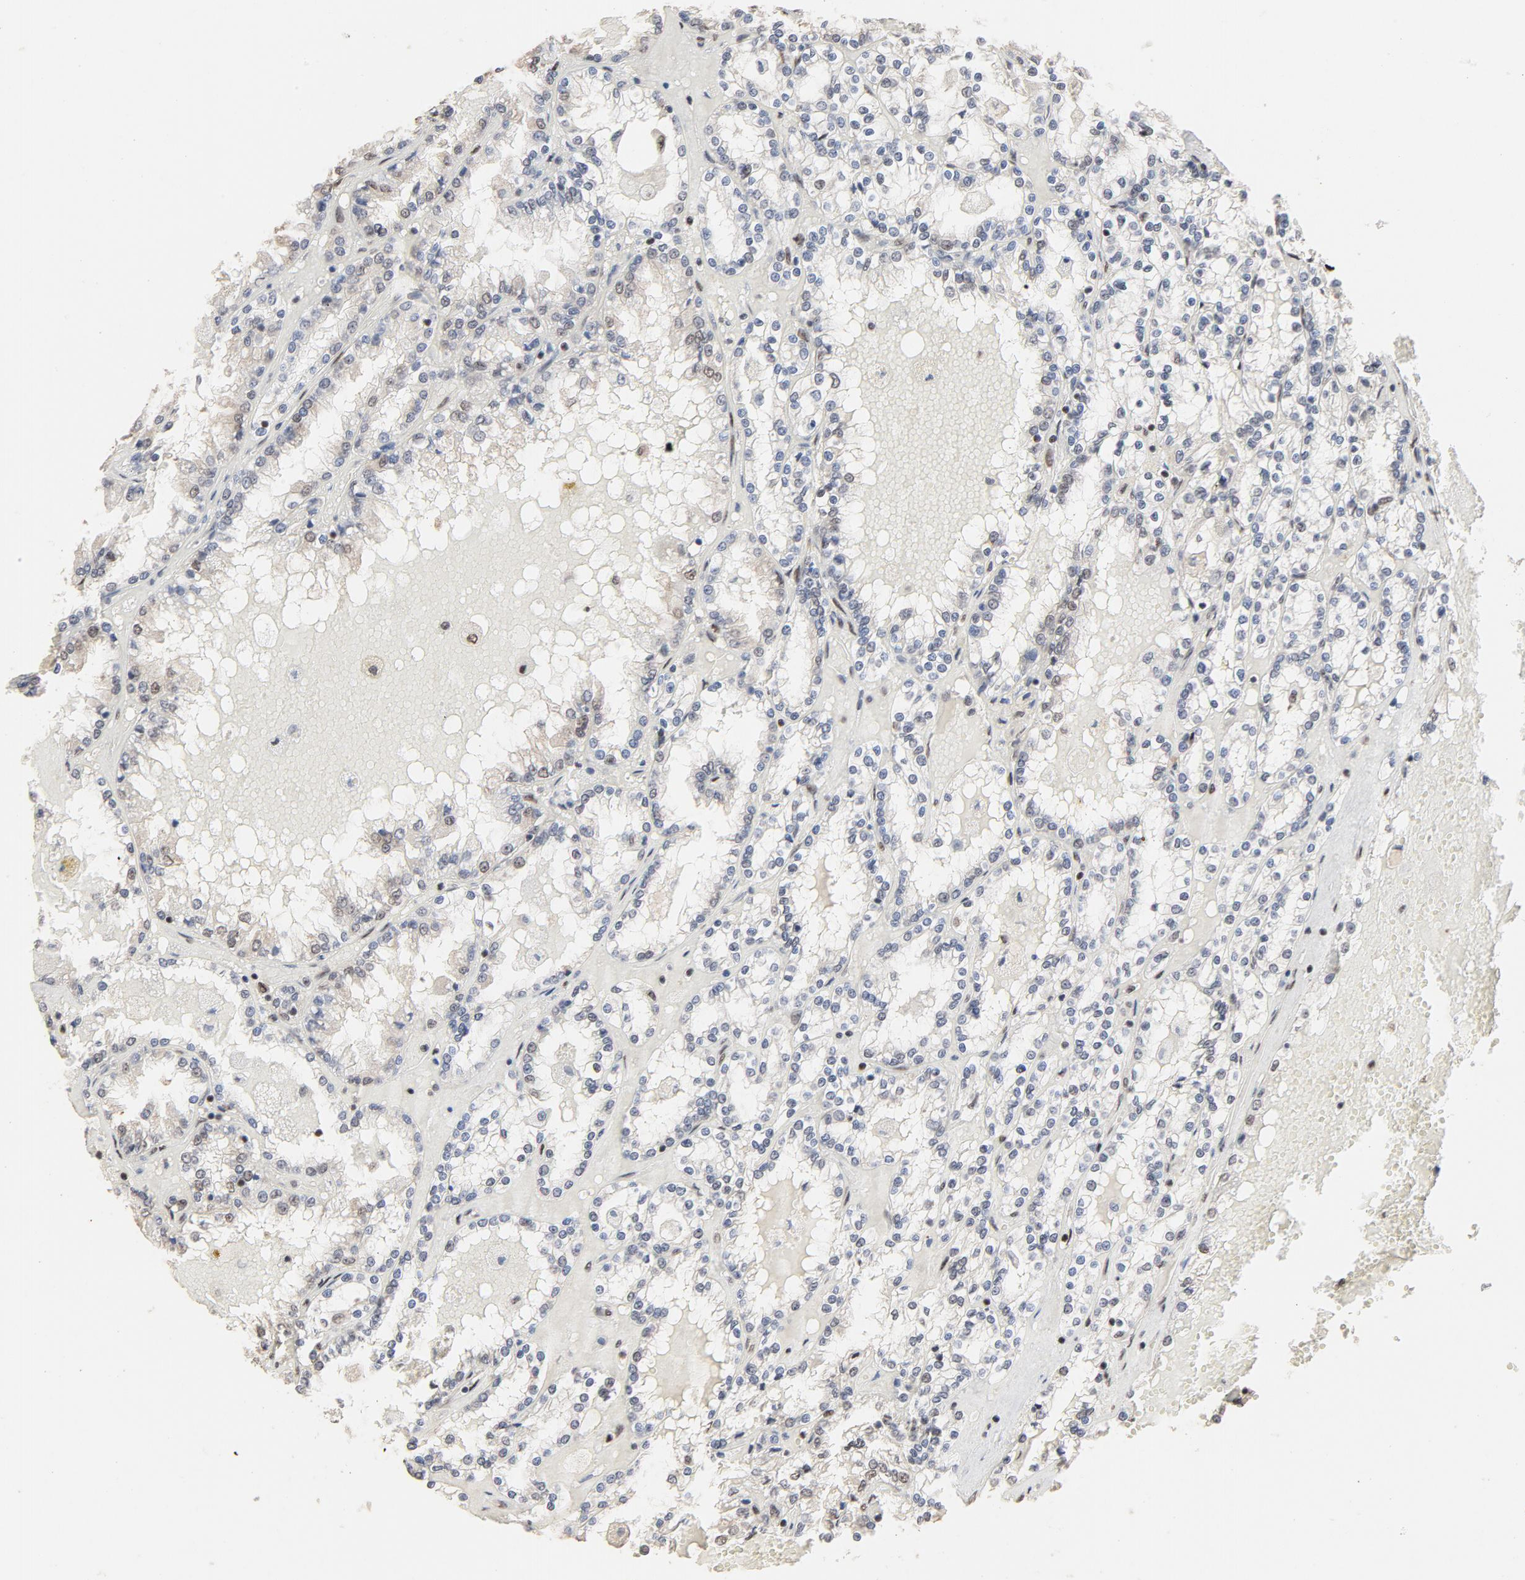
{"staining": {"intensity": "weak", "quantity": "<25%", "location": "nuclear"}, "tissue": "renal cancer", "cell_type": "Tumor cells", "image_type": "cancer", "snomed": [{"axis": "morphology", "description": "Adenocarcinoma, NOS"}, {"axis": "topography", "description": "Kidney"}], "caption": "Immunohistochemical staining of renal cancer (adenocarcinoma) demonstrates no significant staining in tumor cells. (IHC, brightfield microscopy, high magnification).", "gene": "TP53RK", "patient": {"sex": "female", "age": 56}}